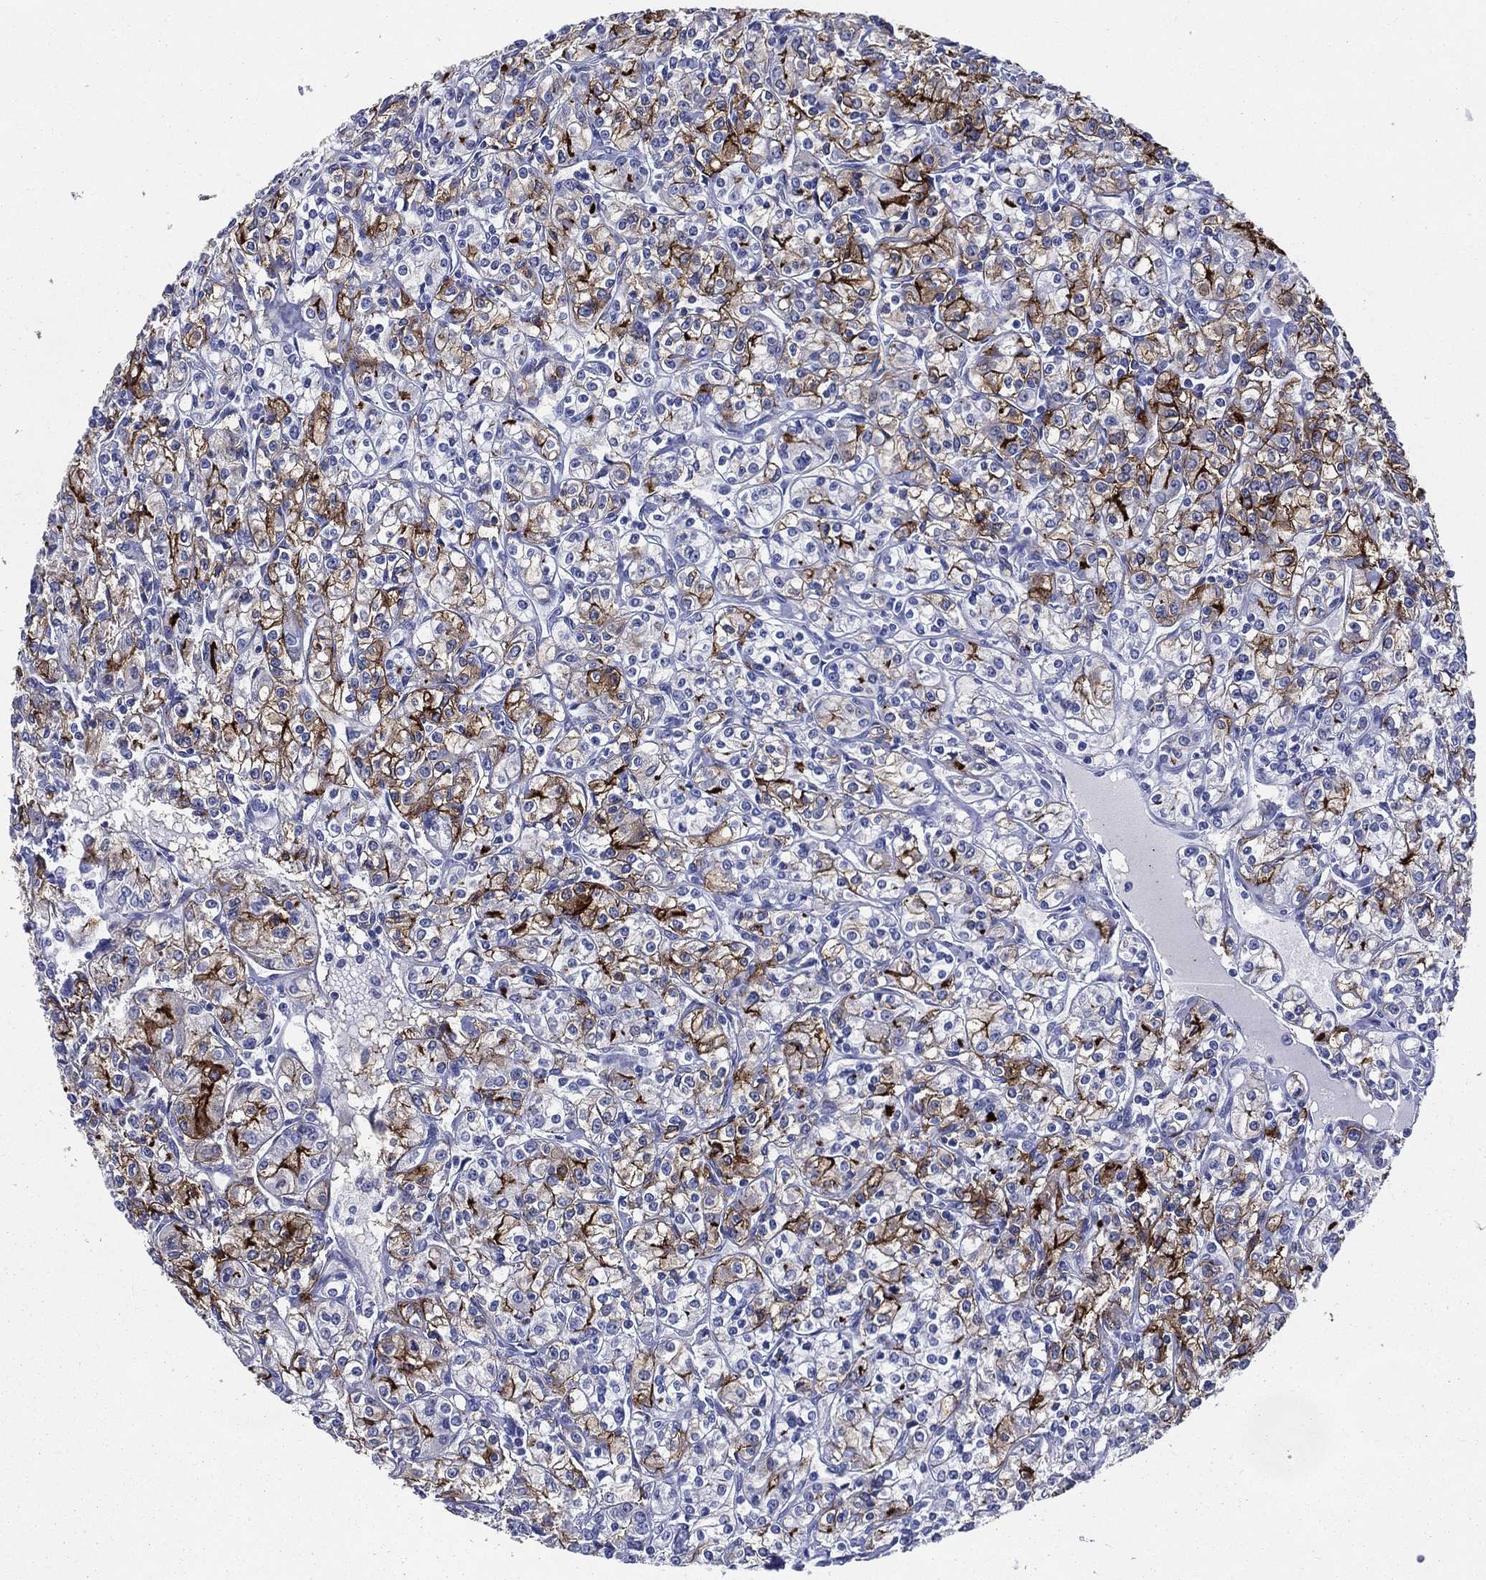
{"staining": {"intensity": "strong", "quantity": "25%-75%", "location": "cytoplasmic/membranous"}, "tissue": "renal cancer", "cell_type": "Tumor cells", "image_type": "cancer", "snomed": [{"axis": "morphology", "description": "Adenocarcinoma, NOS"}, {"axis": "topography", "description": "Kidney"}], "caption": "Renal cancer (adenocarcinoma) stained with immunohistochemistry (IHC) reveals strong cytoplasmic/membranous expression in about 25%-75% of tumor cells.", "gene": "ACE2", "patient": {"sex": "male", "age": 77}}